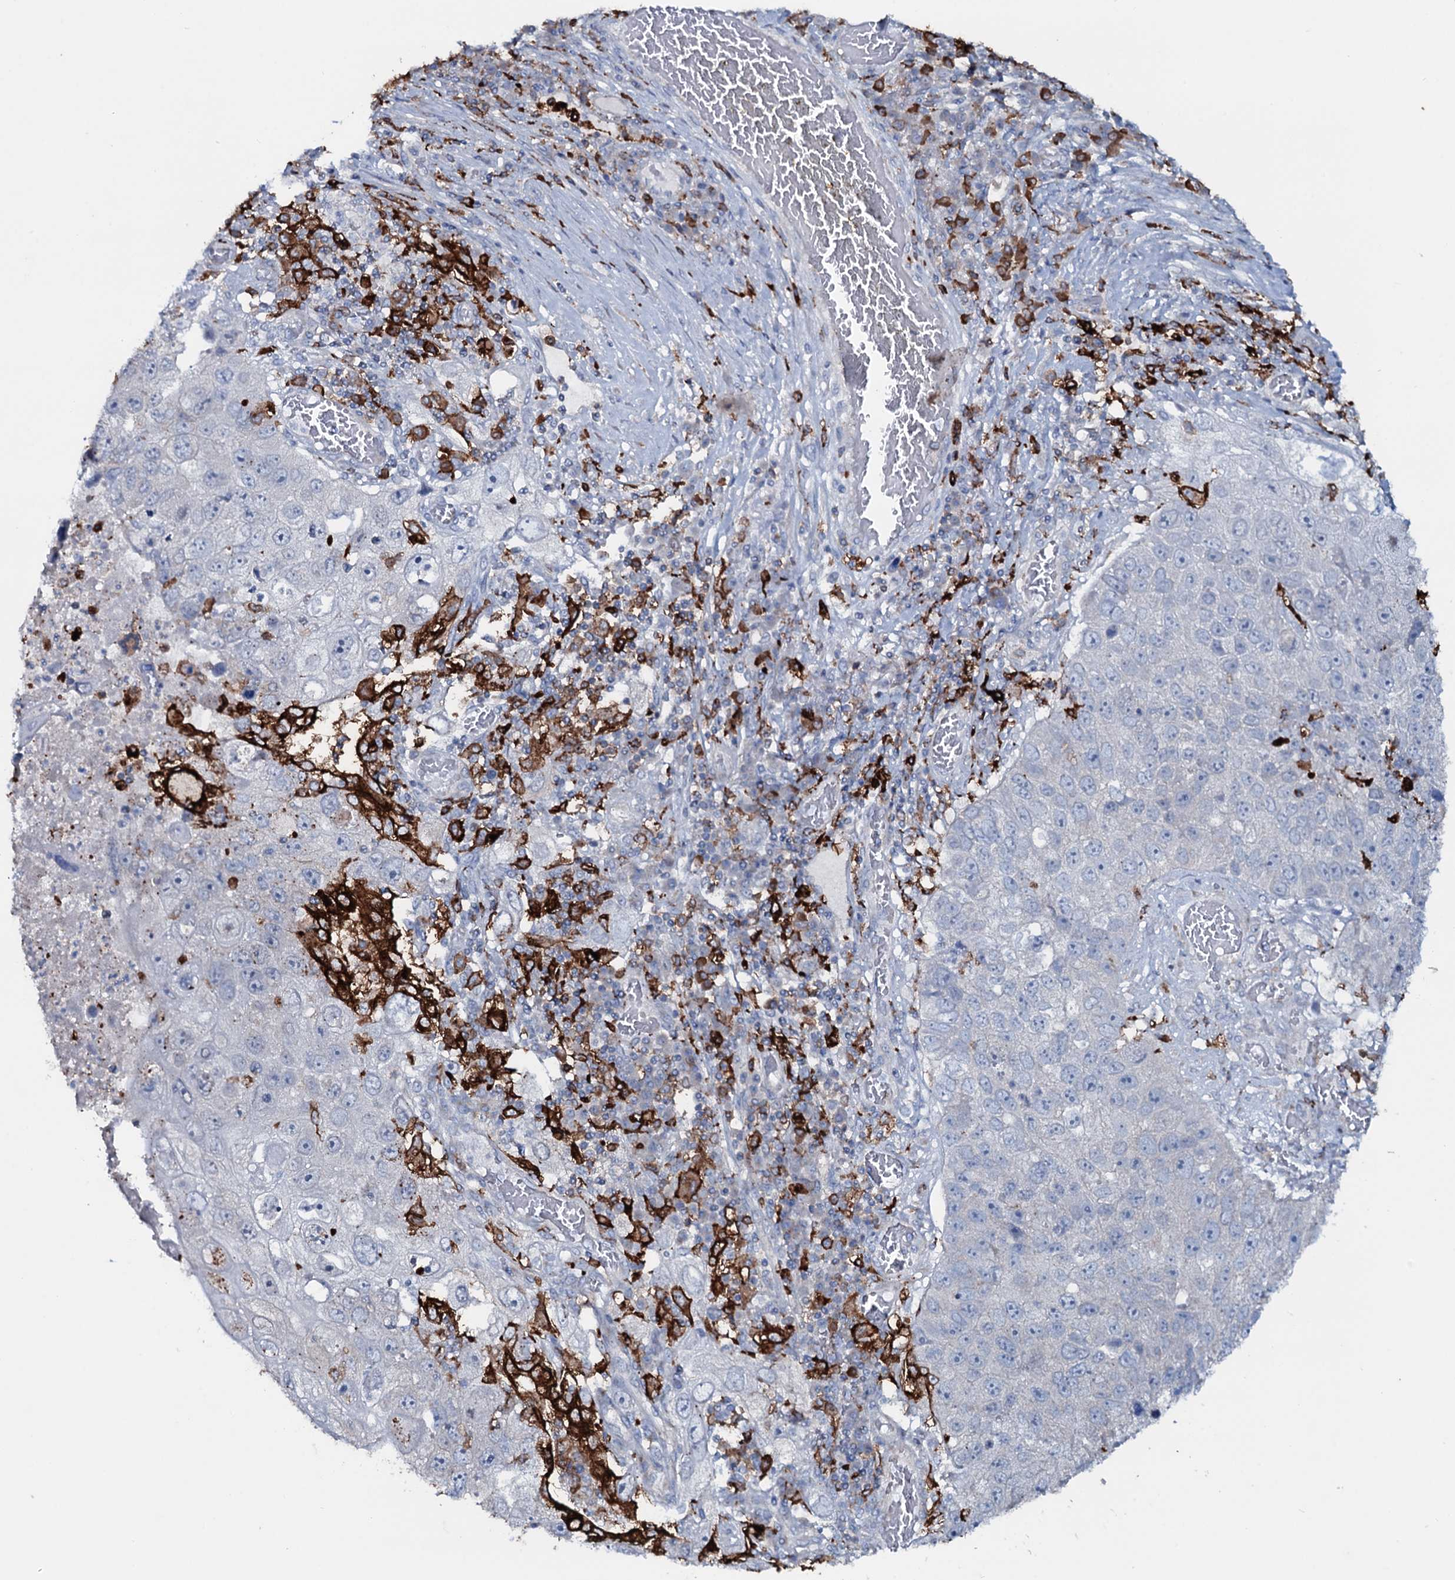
{"staining": {"intensity": "strong", "quantity": "<25%", "location": "cytoplasmic/membranous"}, "tissue": "lung cancer", "cell_type": "Tumor cells", "image_type": "cancer", "snomed": [{"axis": "morphology", "description": "Squamous cell carcinoma, NOS"}, {"axis": "topography", "description": "Lung"}], "caption": "The immunohistochemical stain labels strong cytoplasmic/membranous positivity in tumor cells of lung squamous cell carcinoma tissue.", "gene": "OSBPL2", "patient": {"sex": "male", "age": 61}}